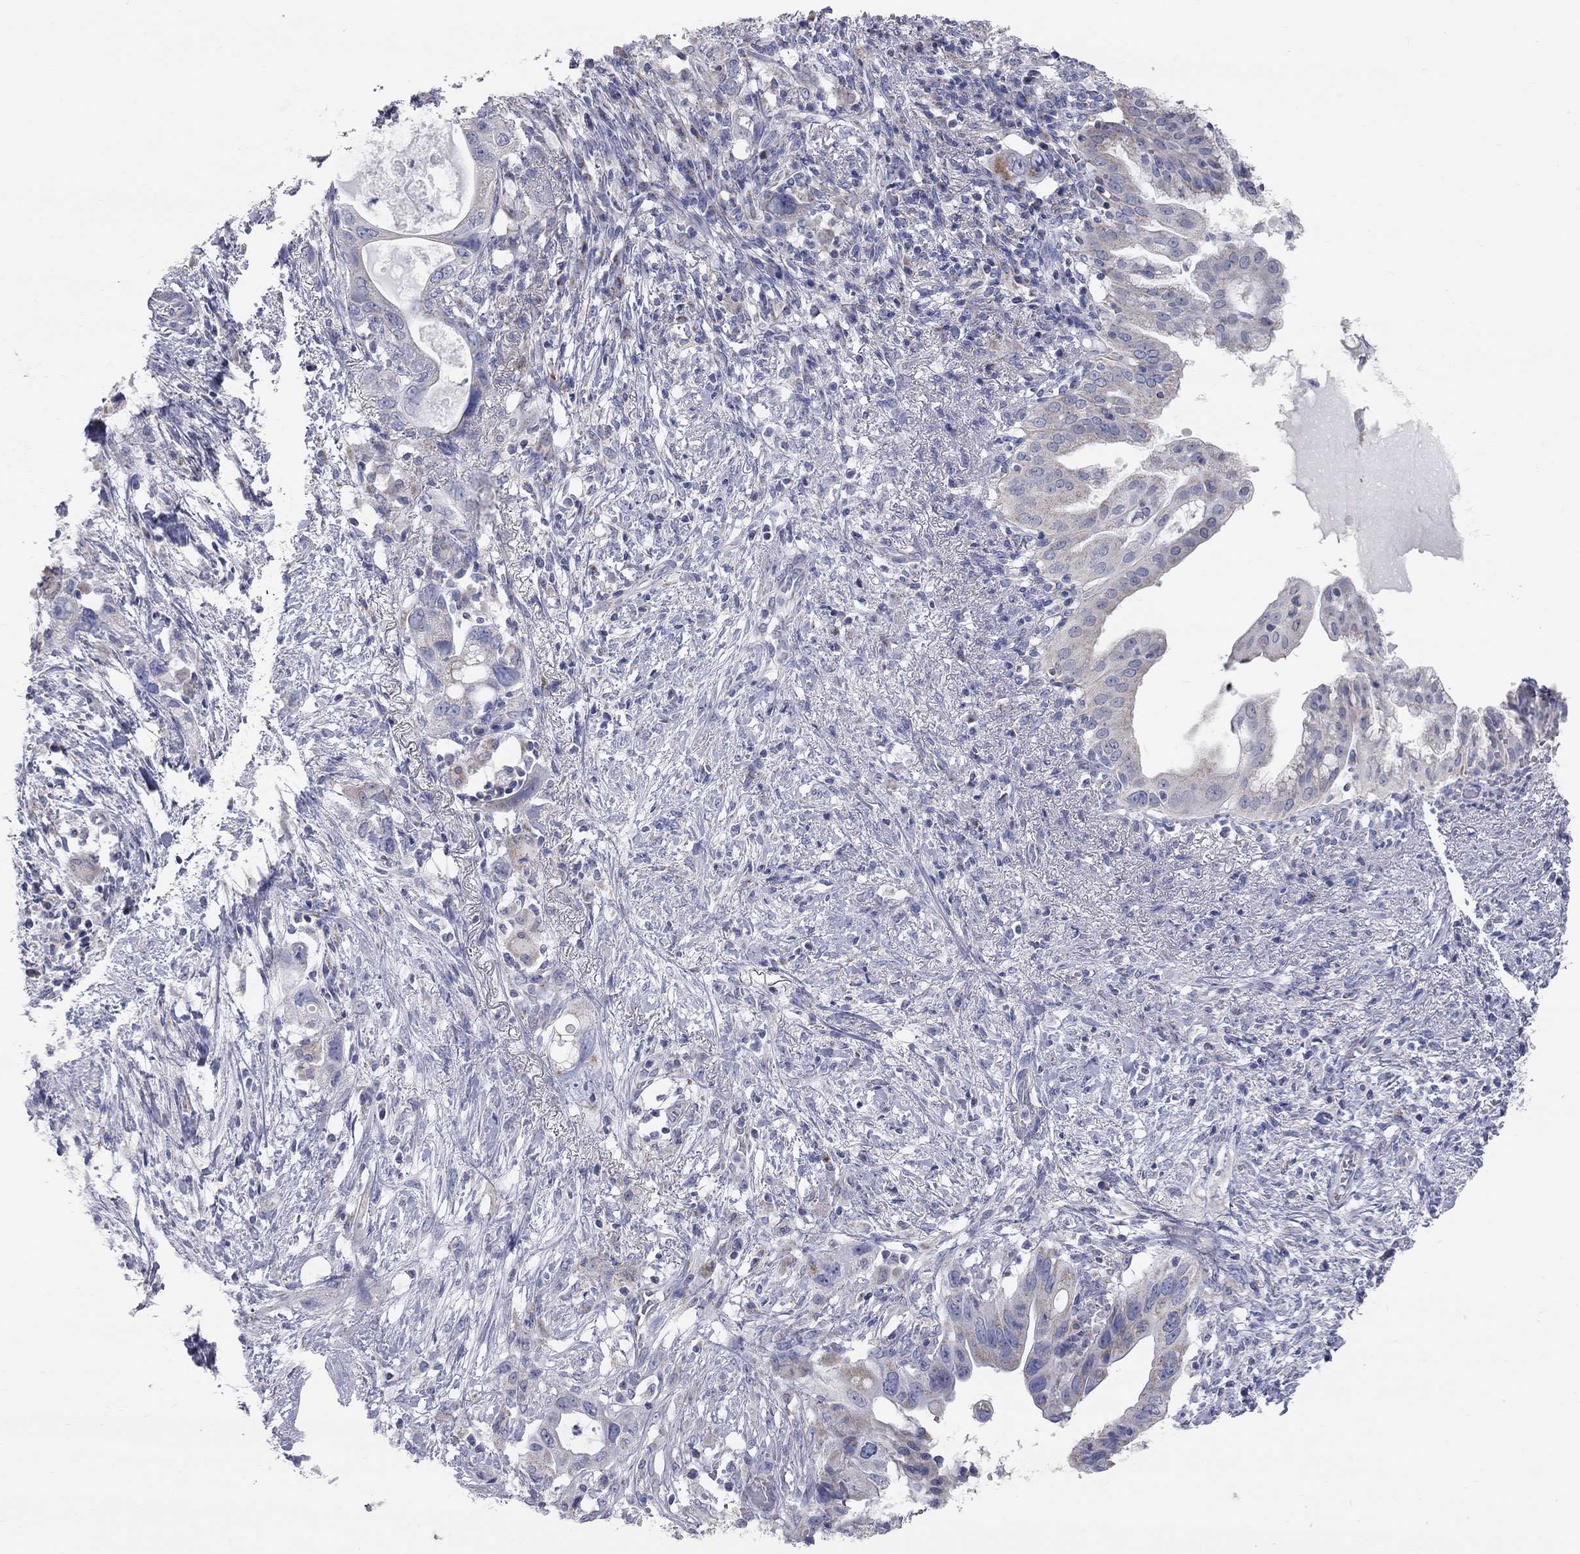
{"staining": {"intensity": "weak", "quantity": "<25%", "location": "cytoplasmic/membranous"}, "tissue": "pancreatic cancer", "cell_type": "Tumor cells", "image_type": "cancer", "snomed": [{"axis": "morphology", "description": "Adenocarcinoma, NOS"}, {"axis": "topography", "description": "Pancreas"}], "caption": "There is no significant positivity in tumor cells of pancreatic cancer.", "gene": "CFAP161", "patient": {"sex": "female", "age": 72}}